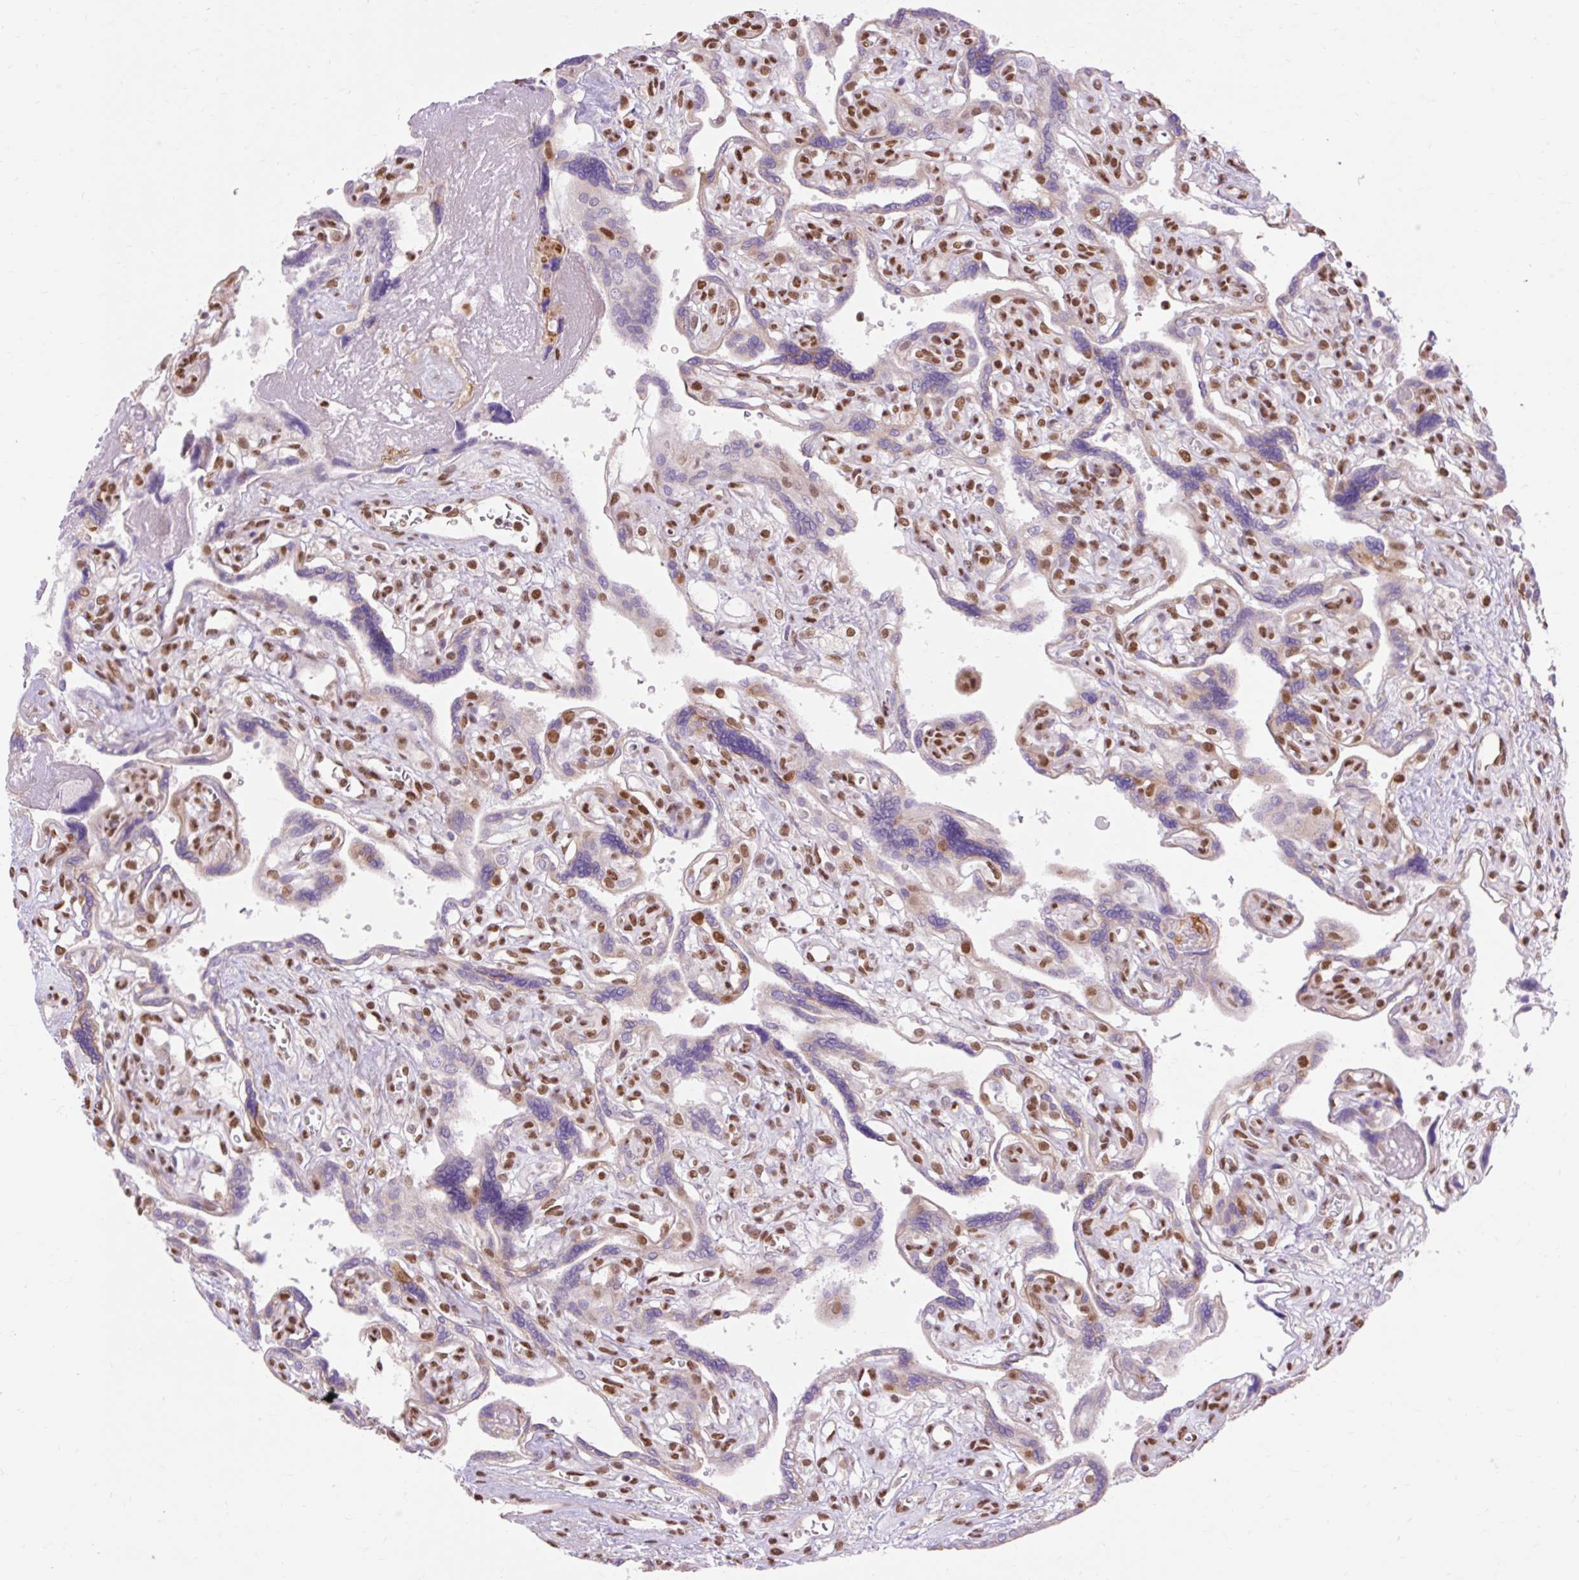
{"staining": {"intensity": "strong", "quantity": "25%-75%", "location": "nuclear"}, "tissue": "placenta", "cell_type": "Trophoblastic cells", "image_type": "normal", "snomed": [{"axis": "morphology", "description": "Normal tissue, NOS"}, {"axis": "topography", "description": "Placenta"}], "caption": "A histopathology image of placenta stained for a protein exhibits strong nuclear brown staining in trophoblastic cells. (DAB (3,3'-diaminobenzidine) IHC with brightfield microscopy, high magnification).", "gene": "ENSG00000261832", "patient": {"sex": "female", "age": 39}}